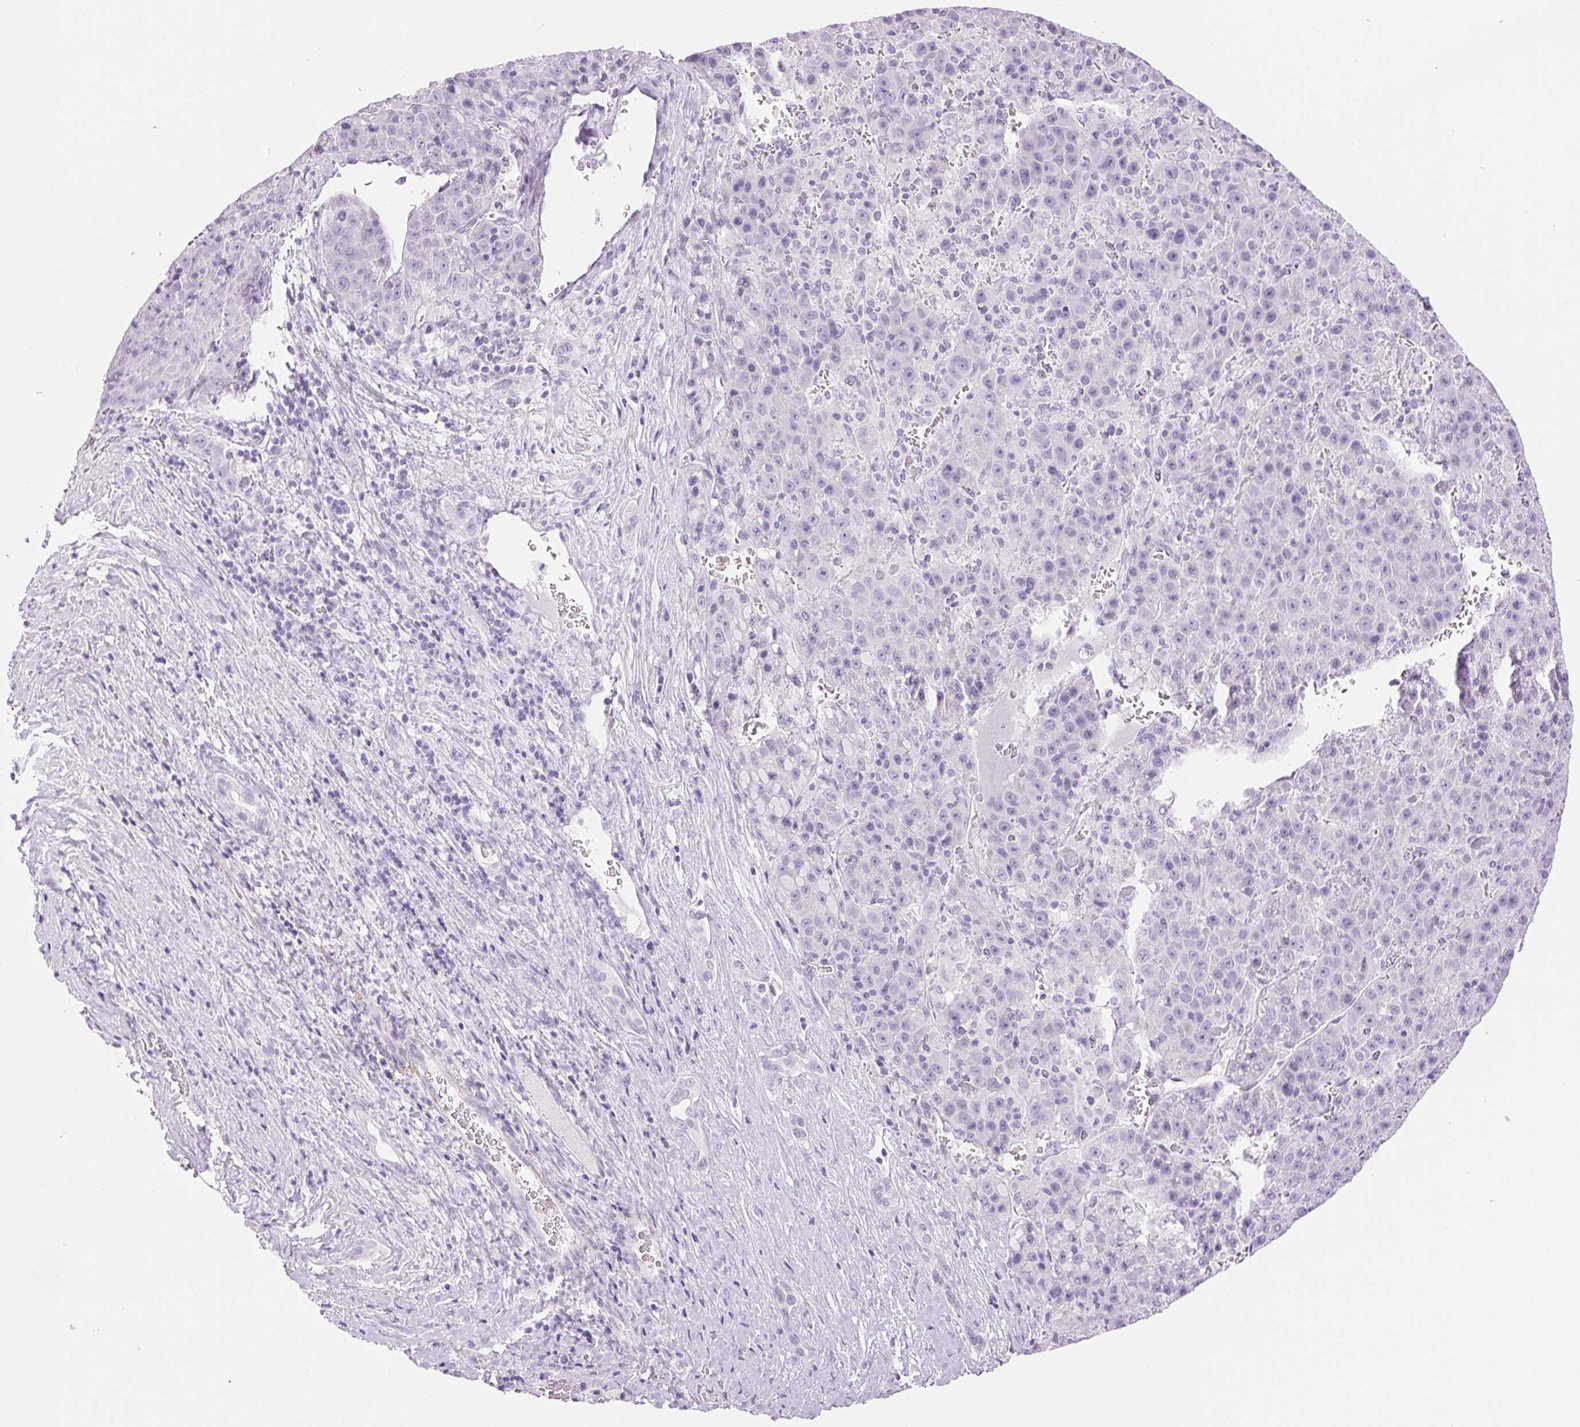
{"staining": {"intensity": "negative", "quantity": "none", "location": "none"}, "tissue": "liver cancer", "cell_type": "Tumor cells", "image_type": "cancer", "snomed": [{"axis": "morphology", "description": "Carcinoma, Hepatocellular, NOS"}, {"axis": "topography", "description": "Liver"}], "caption": "Immunohistochemistry (IHC) image of neoplastic tissue: human liver hepatocellular carcinoma stained with DAB (3,3'-diaminobenzidine) demonstrates no significant protein staining in tumor cells. (DAB immunohistochemistry (IHC), high magnification).", "gene": "SP140L", "patient": {"sex": "female", "age": 53}}